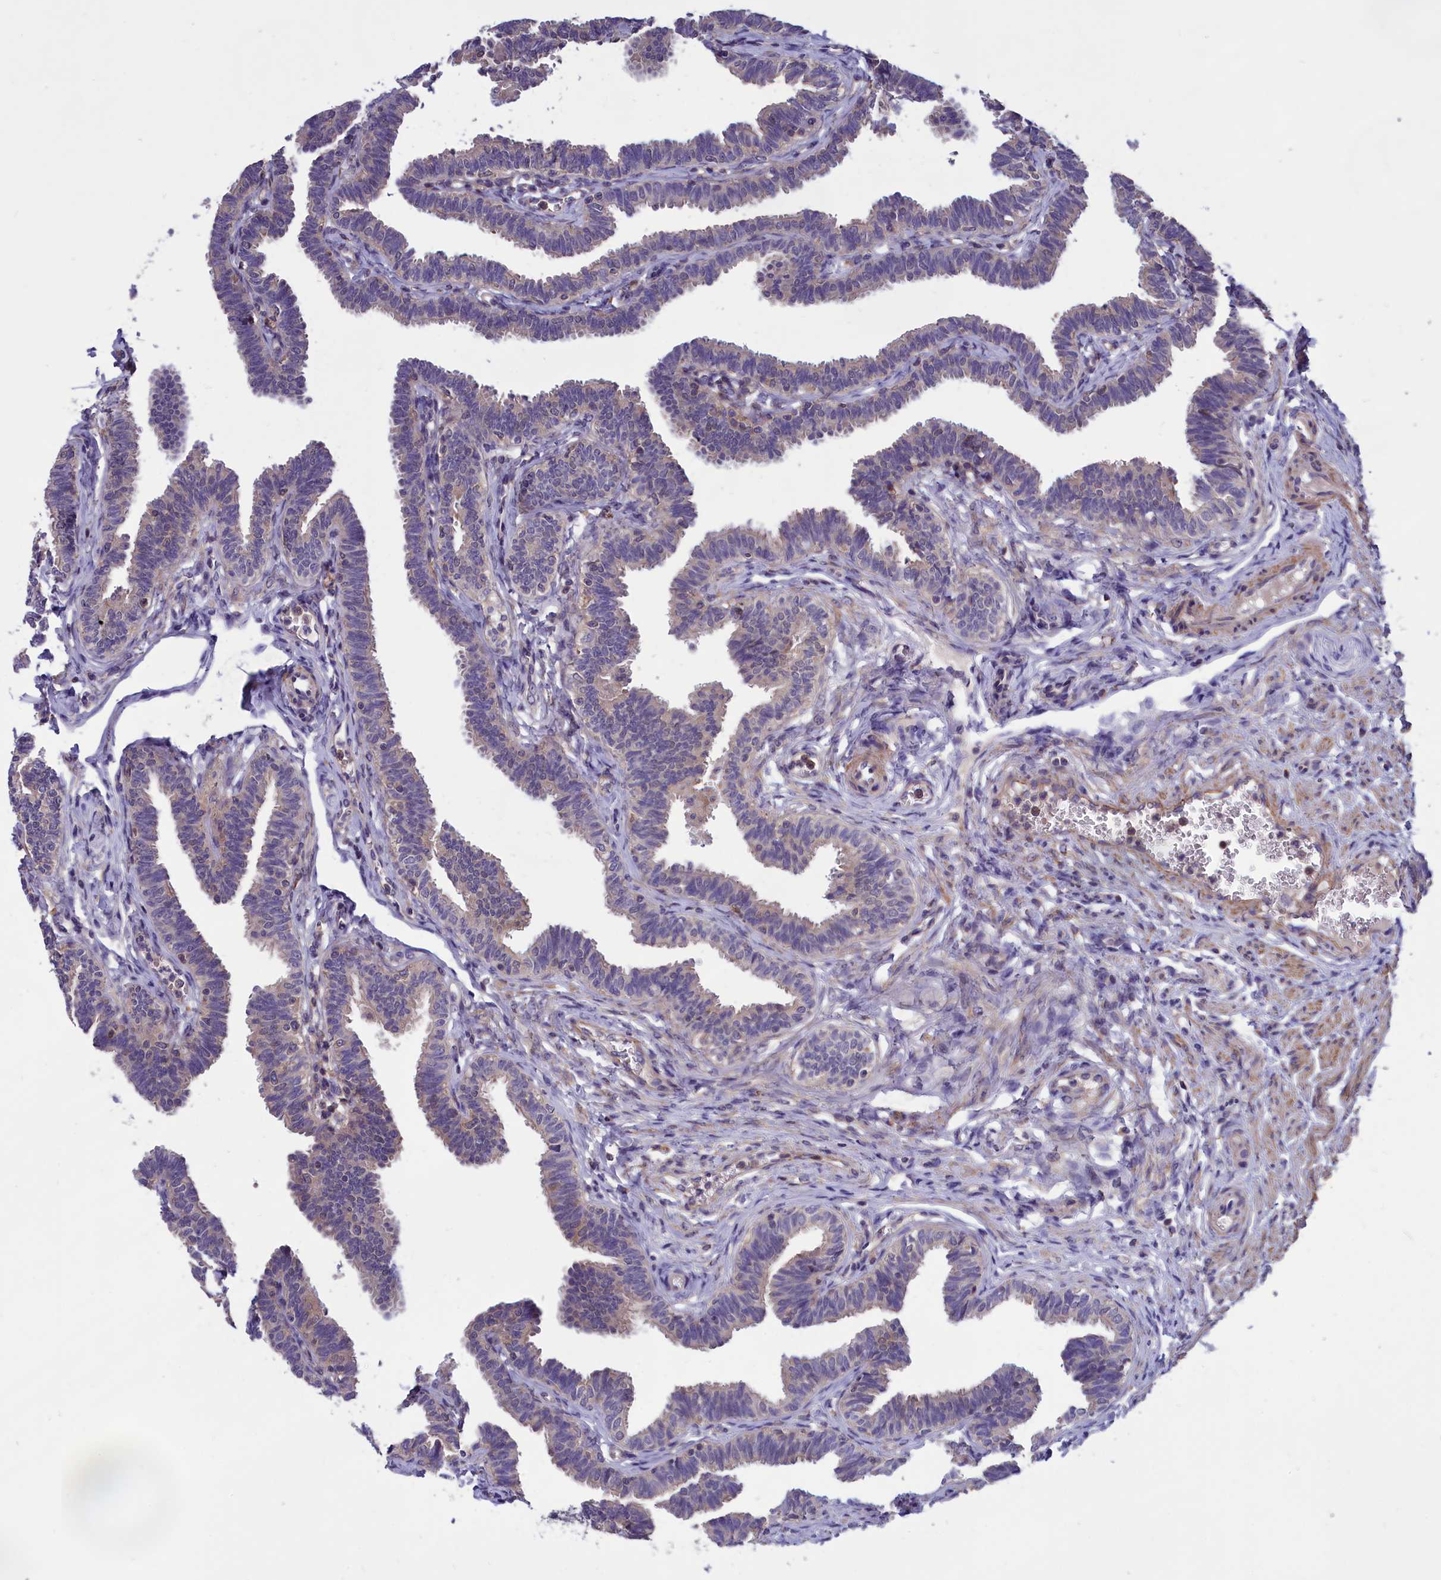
{"staining": {"intensity": "weak", "quantity": "25%-75%", "location": "cytoplasmic/membranous"}, "tissue": "fallopian tube", "cell_type": "Glandular cells", "image_type": "normal", "snomed": [{"axis": "morphology", "description": "Normal tissue, NOS"}, {"axis": "topography", "description": "Fallopian tube"}, {"axis": "topography", "description": "Ovary"}], "caption": "IHC histopathology image of normal fallopian tube stained for a protein (brown), which displays low levels of weak cytoplasmic/membranous positivity in about 25%-75% of glandular cells.", "gene": "AMDHD2", "patient": {"sex": "female", "age": 23}}